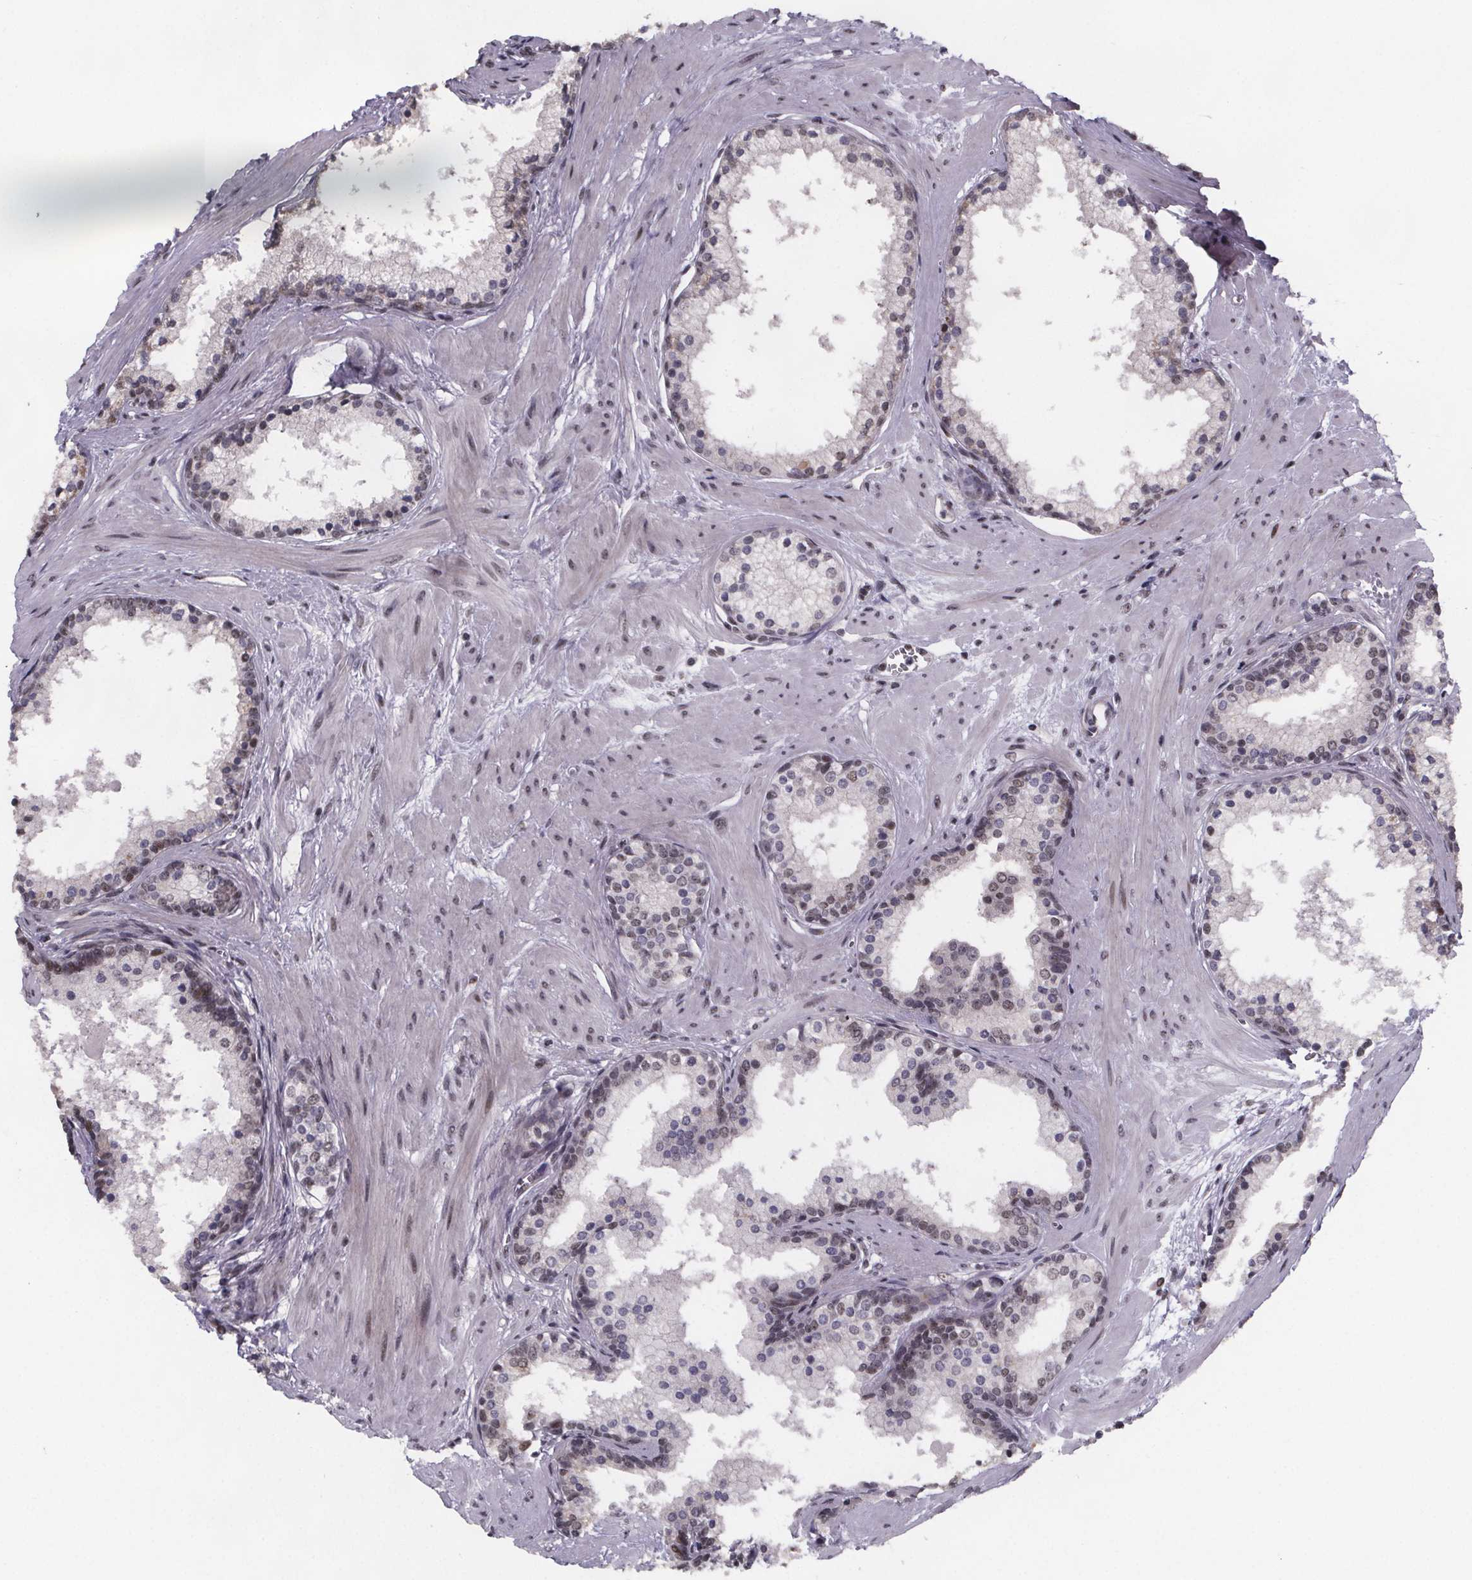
{"staining": {"intensity": "moderate", "quantity": "25%-75%", "location": "nuclear"}, "tissue": "prostate", "cell_type": "Glandular cells", "image_type": "normal", "snomed": [{"axis": "morphology", "description": "Normal tissue, NOS"}, {"axis": "topography", "description": "Prostate"}], "caption": "A medium amount of moderate nuclear expression is appreciated in about 25%-75% of glandular cells in unremarkable prostate. (IHC, brightfield microscopy, high magnification).", "gene": "U2SURP", "patient": {"sex": "male", "age": 61}}